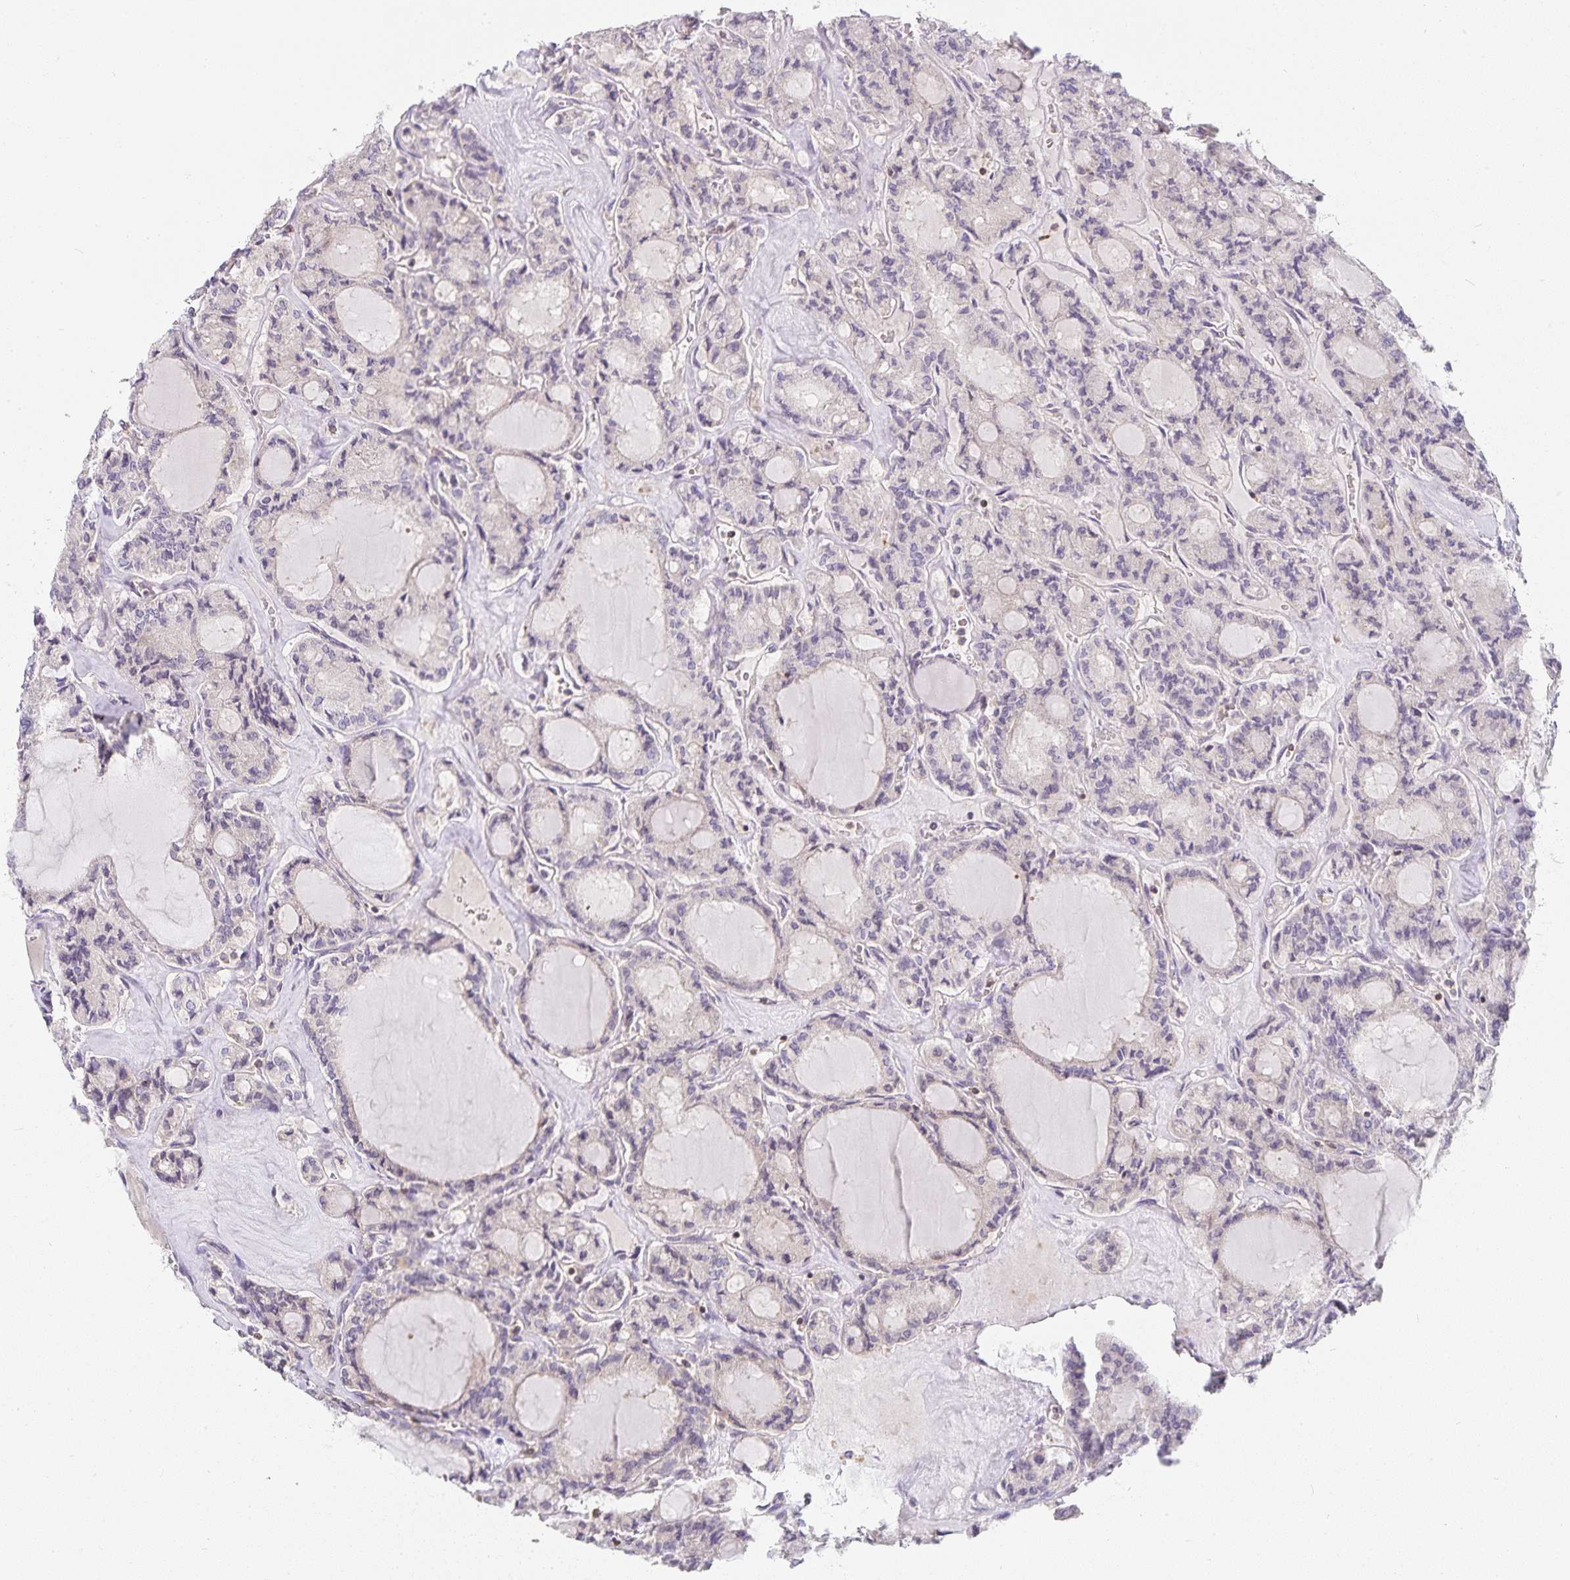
{"staining": {"intensity": "negative", "quantity": "none", "location": "none"}, "tissue": "thyroid cancer", "cell_type": "Tumor cells", "image_type": "cancer", "snomed": [{"axis": "morphology", "description": "Papillary adenocarcinoma, NOS"}, {"axis": "topography", "description": "Thyroid gland"}], "caption": "Human thyroid cancer (papillary adenocarcinoma) stained for a protein using IHC demonstrates no staining in tumor cells.", "gene": "GATA3", "patient": {"sex": "male", "age": 87}}